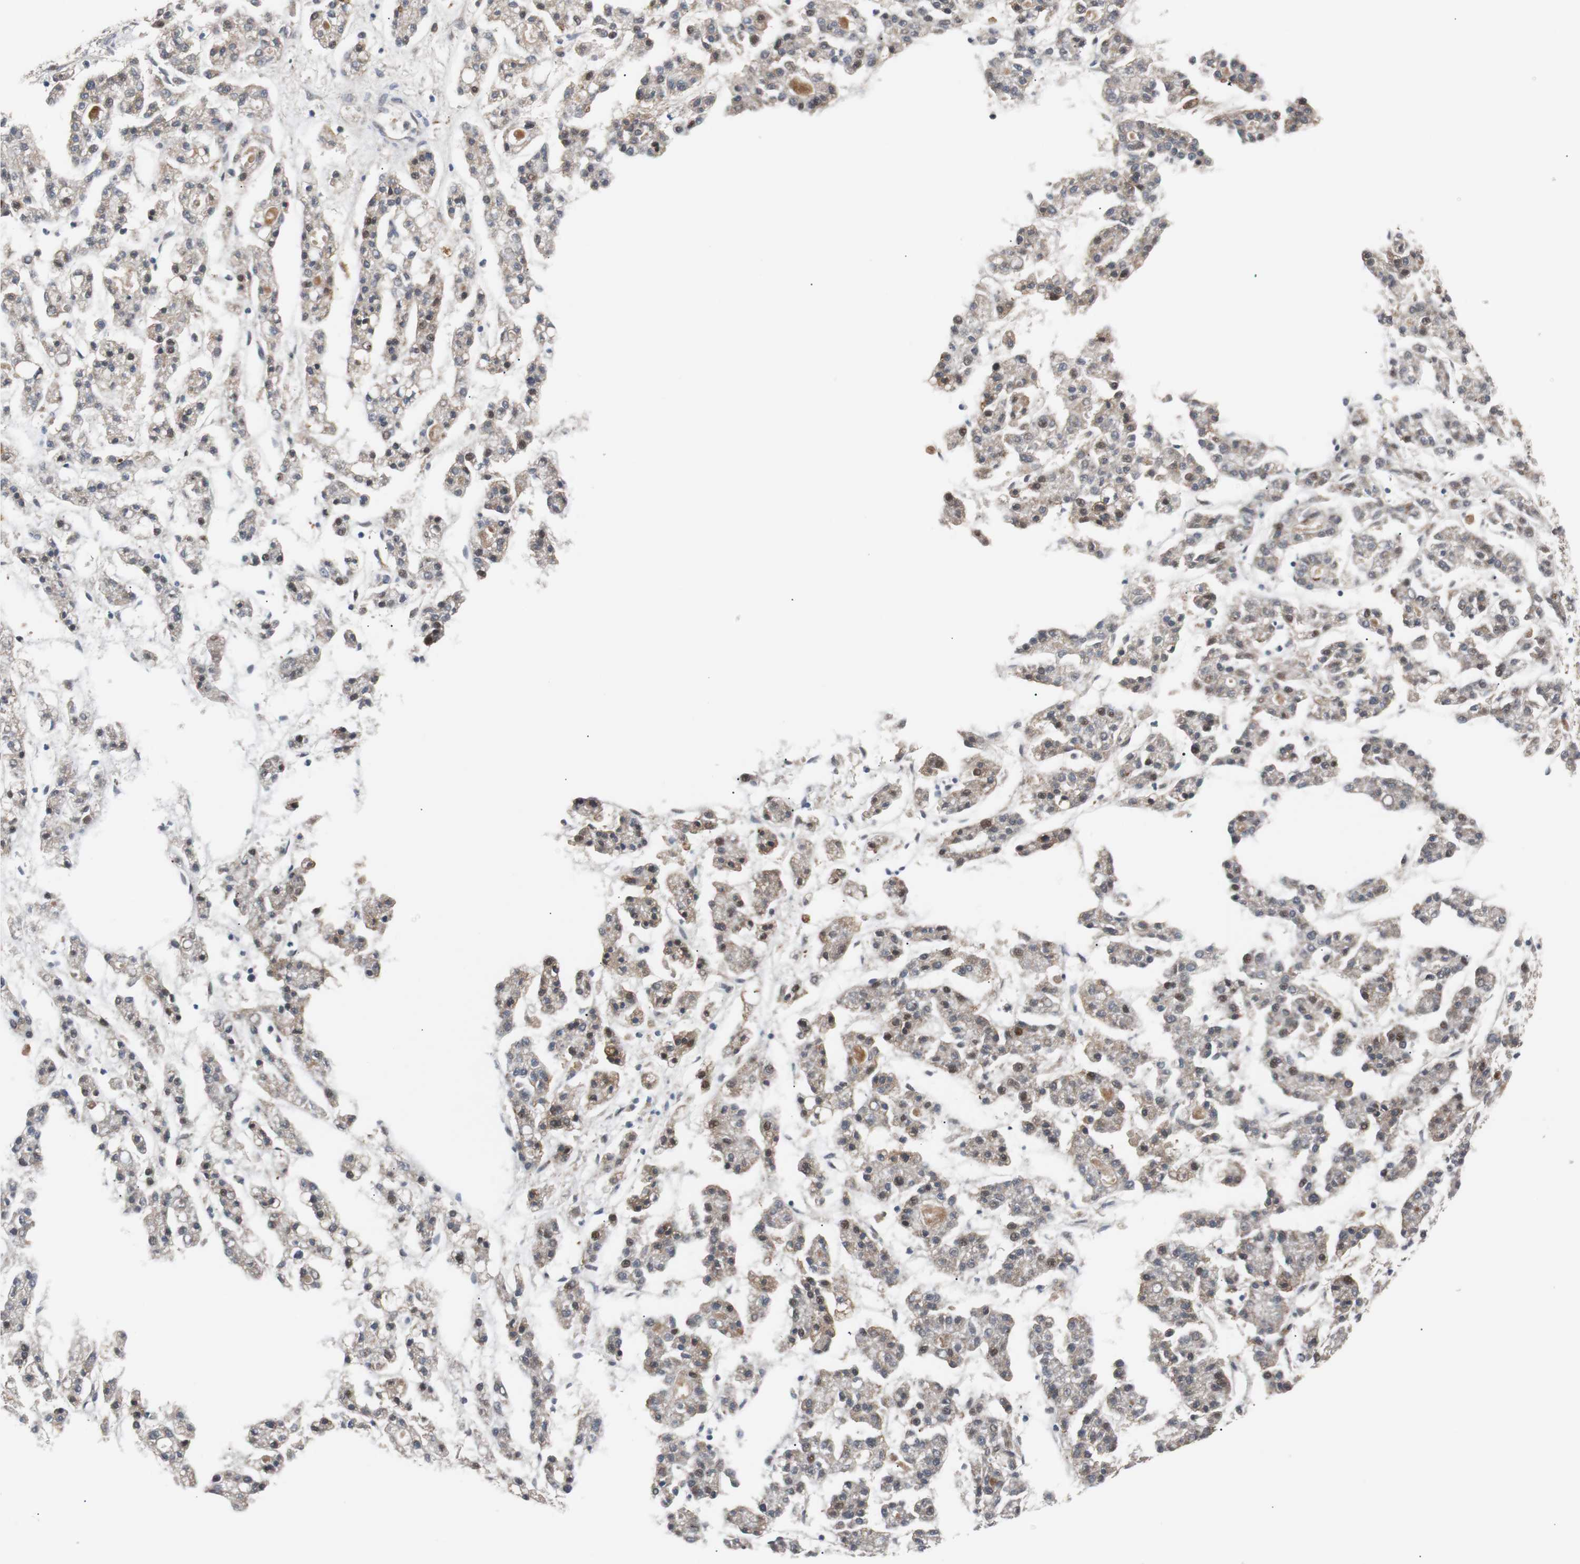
{"staining": {"intensity": "moderate", "quantity": "<25%", "location": "cytoplasmic/membranous,nuclear"}, "tissue": "liver cancer", "cell_type": "Tumor cells", "image_type": "cancer", "snomed": [{"axis": "morphology", "description": "Carcinoma, Hepatocellular, NOS"}, {"axis": "topography", "description": "Liver"}], "caption": "Liver cancer (hepatocellular carcinoma) tissue demonstrates moderate cytoplasmic/membranous and nuclear staining in about <25% of tumor cells, visualized by immunohistochemistry.", "gene": "NBL1", "patient": {"sex": "male", "age": 70}}